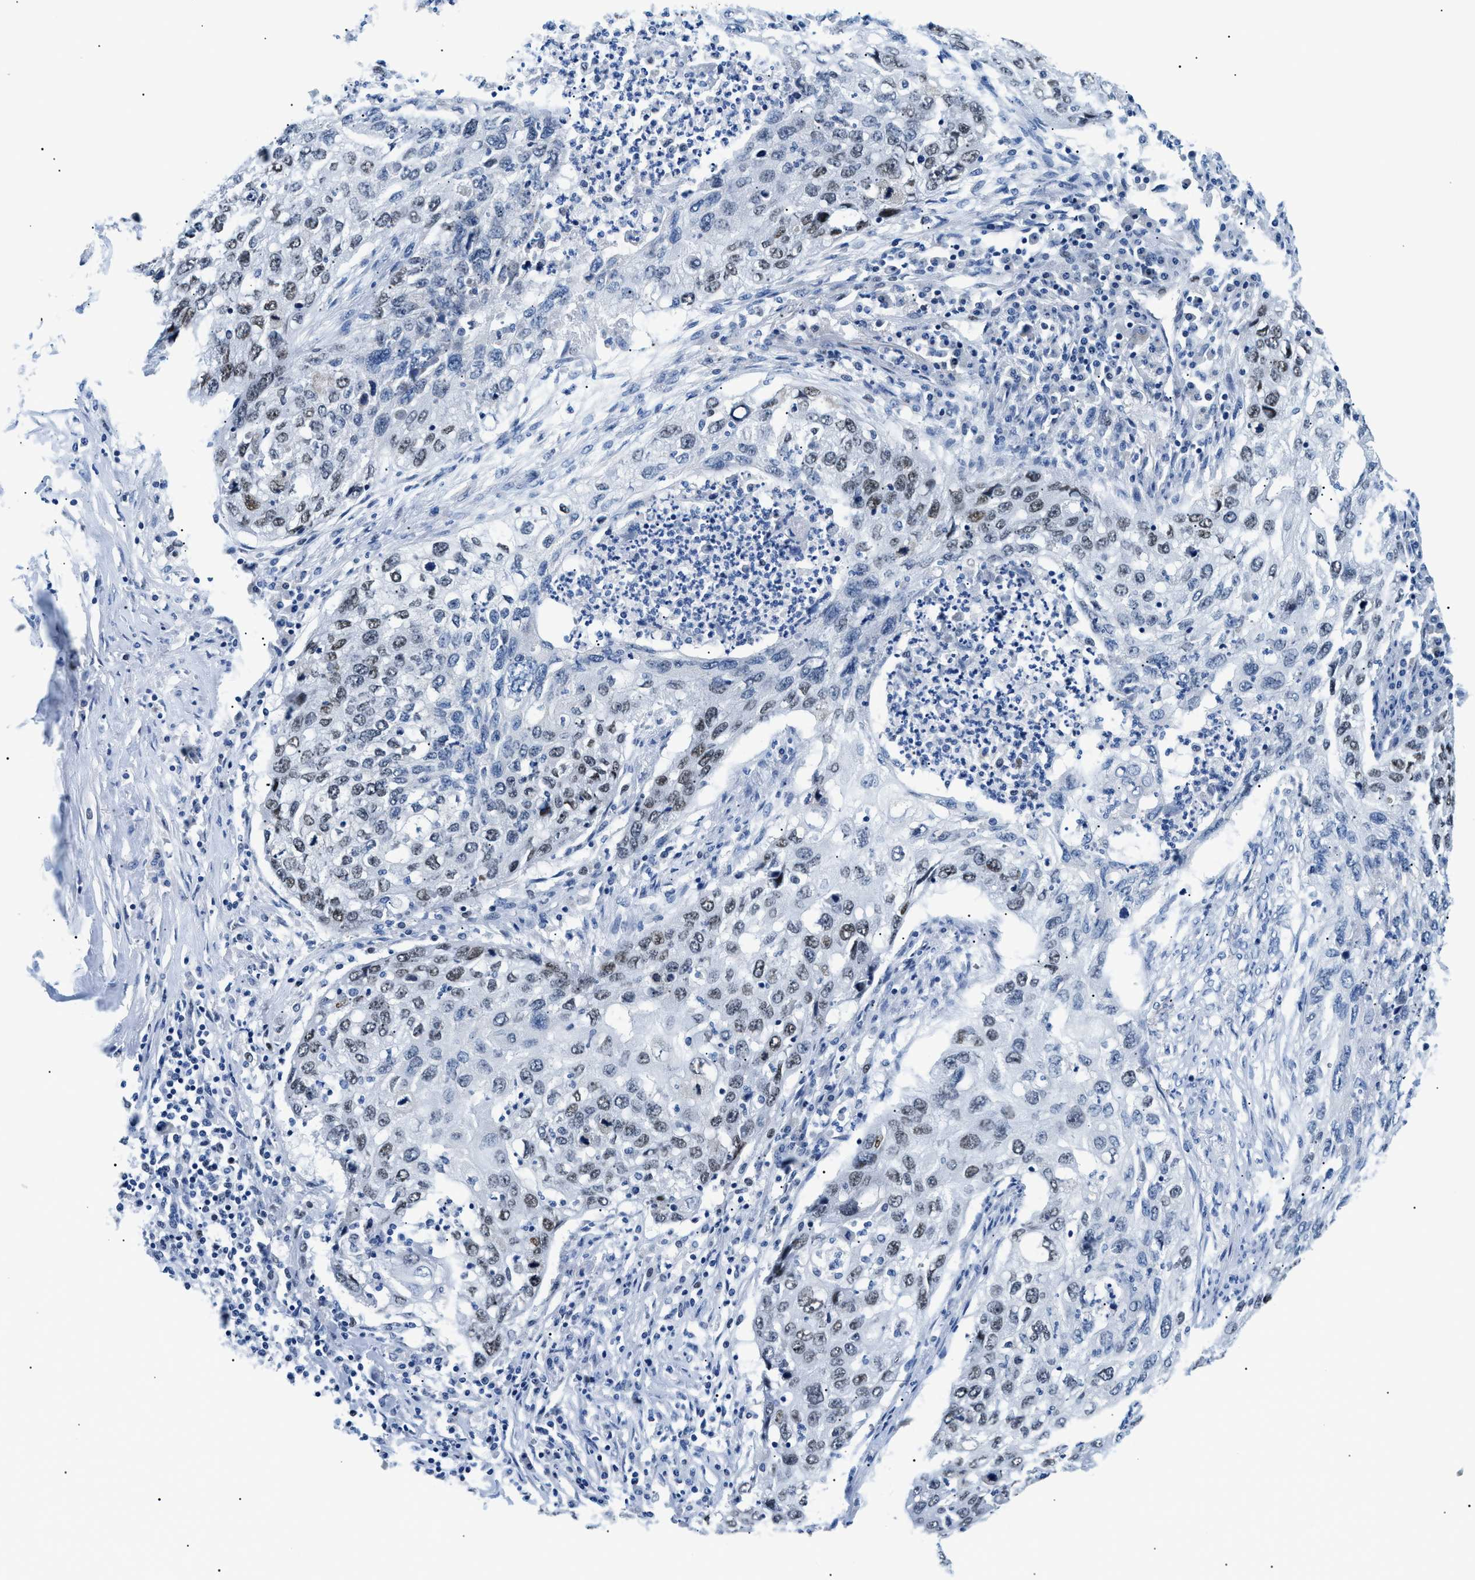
{"staining": {"intensity": "weak", "quantity": ">75%", "location": "nuclear"}, "tissue": "lung cancer", "cell_type": "Tumor cells", "image_type": "cancer", "snomed": [{"axis": "morphology", "description": "Squamous cell carcinoma, NOS"}, {"axis": "topography", "description": "Lung"}], "caption": "A brown stain highlights weak nuclear expression of a protein in human squamous cell carcinoma (lung) tumor cells. Nuclei are stained in blue.", "gene": "SMARCC1", "patient": {"sex": "female", "age": 63}}